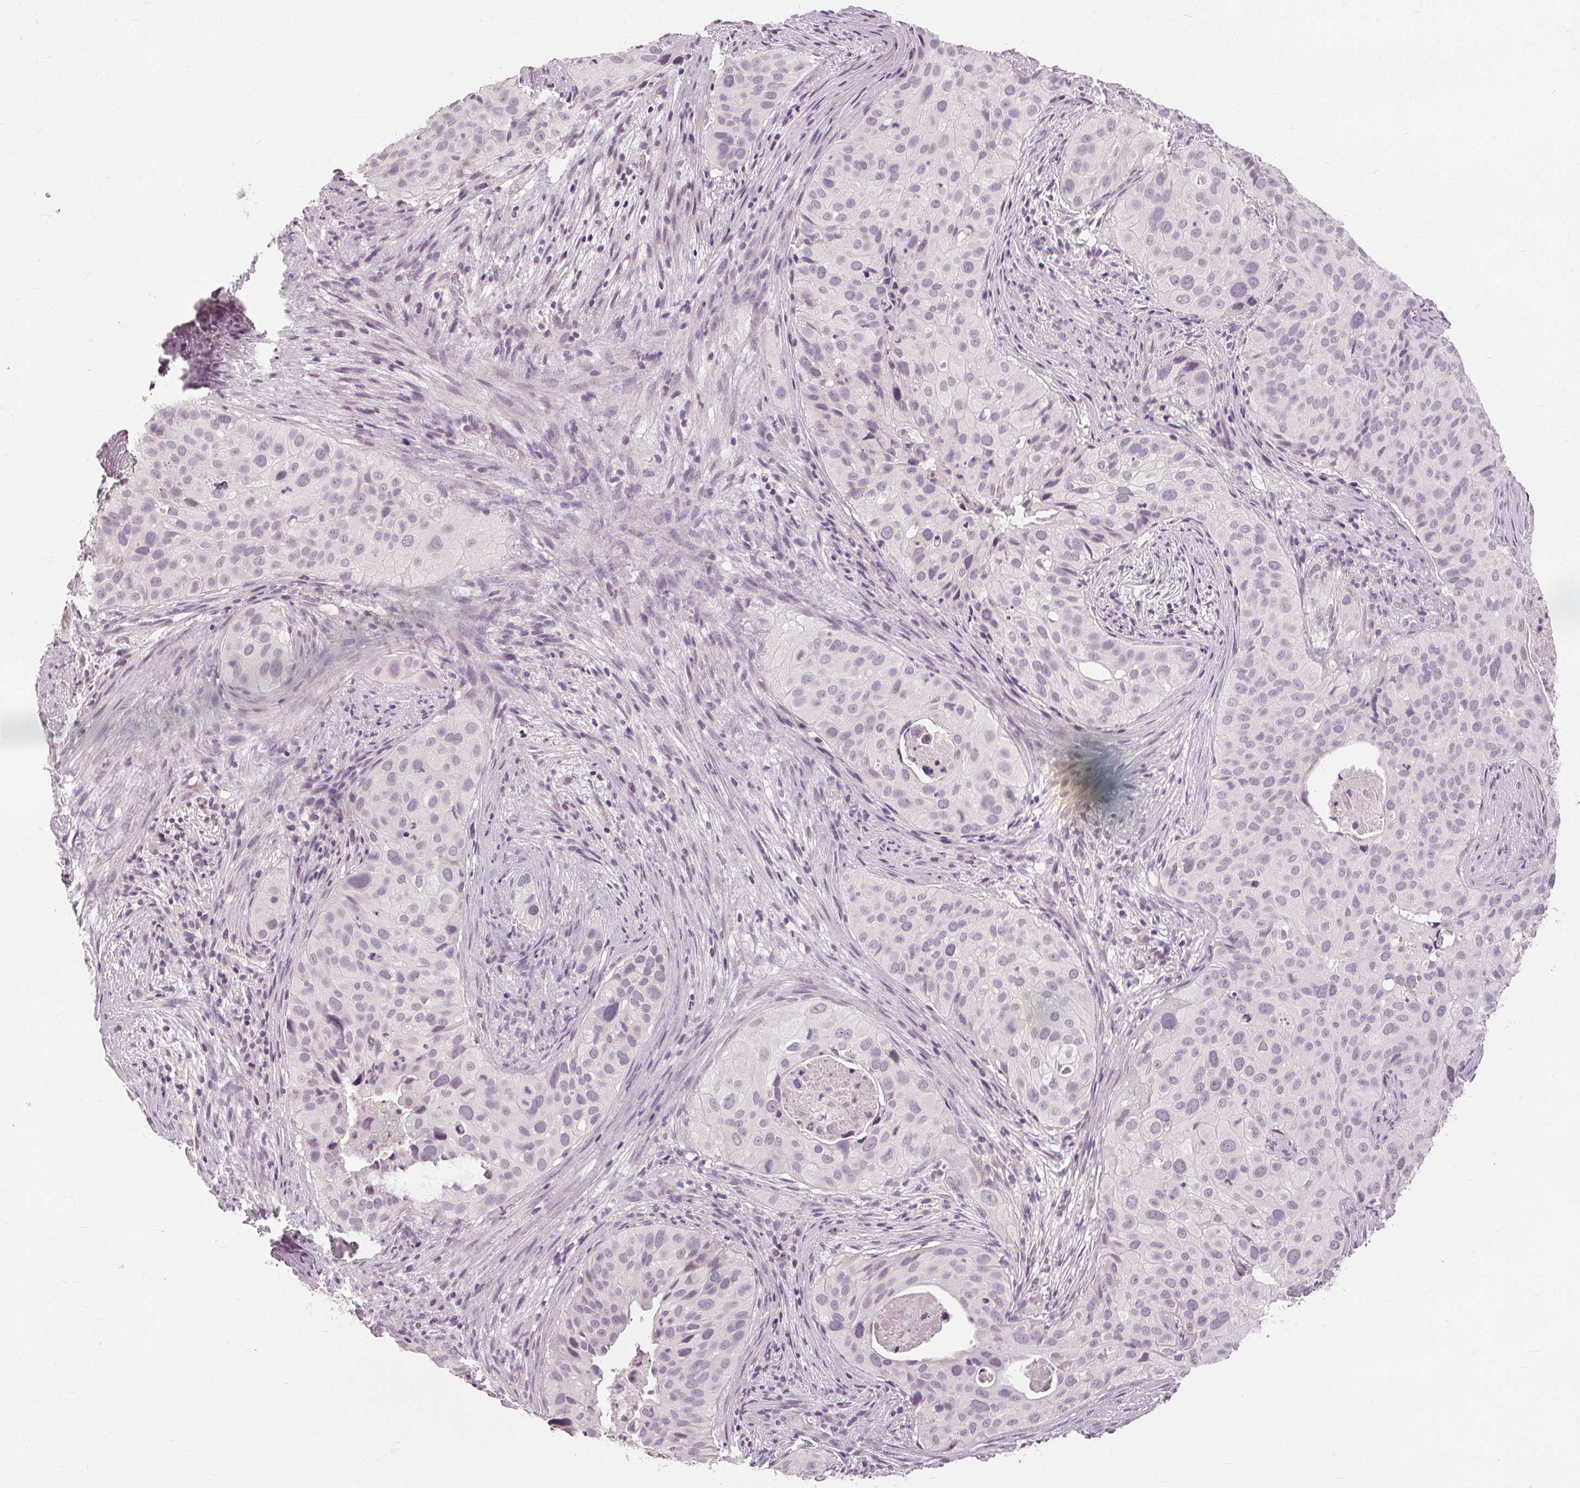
{"staining": {"intensity": "negative", "quantity": "none", "location": "none"}, "tissue": "cervical cancer", "cell_type": "Tumor cells", "image_type": "cancer", "snomed": [{"axis": "morphology", "description": "Squamous cell carcinoma, NOS"}, {"axis": "topography", "description": "Cervix"}], "caption": "Immunohistochemical staining of cervical squamous cell carcinoma reveals no significant staining in tumor cells.", "gene": "SFTPD", "patient": {"sex": "female", "age": 38}}